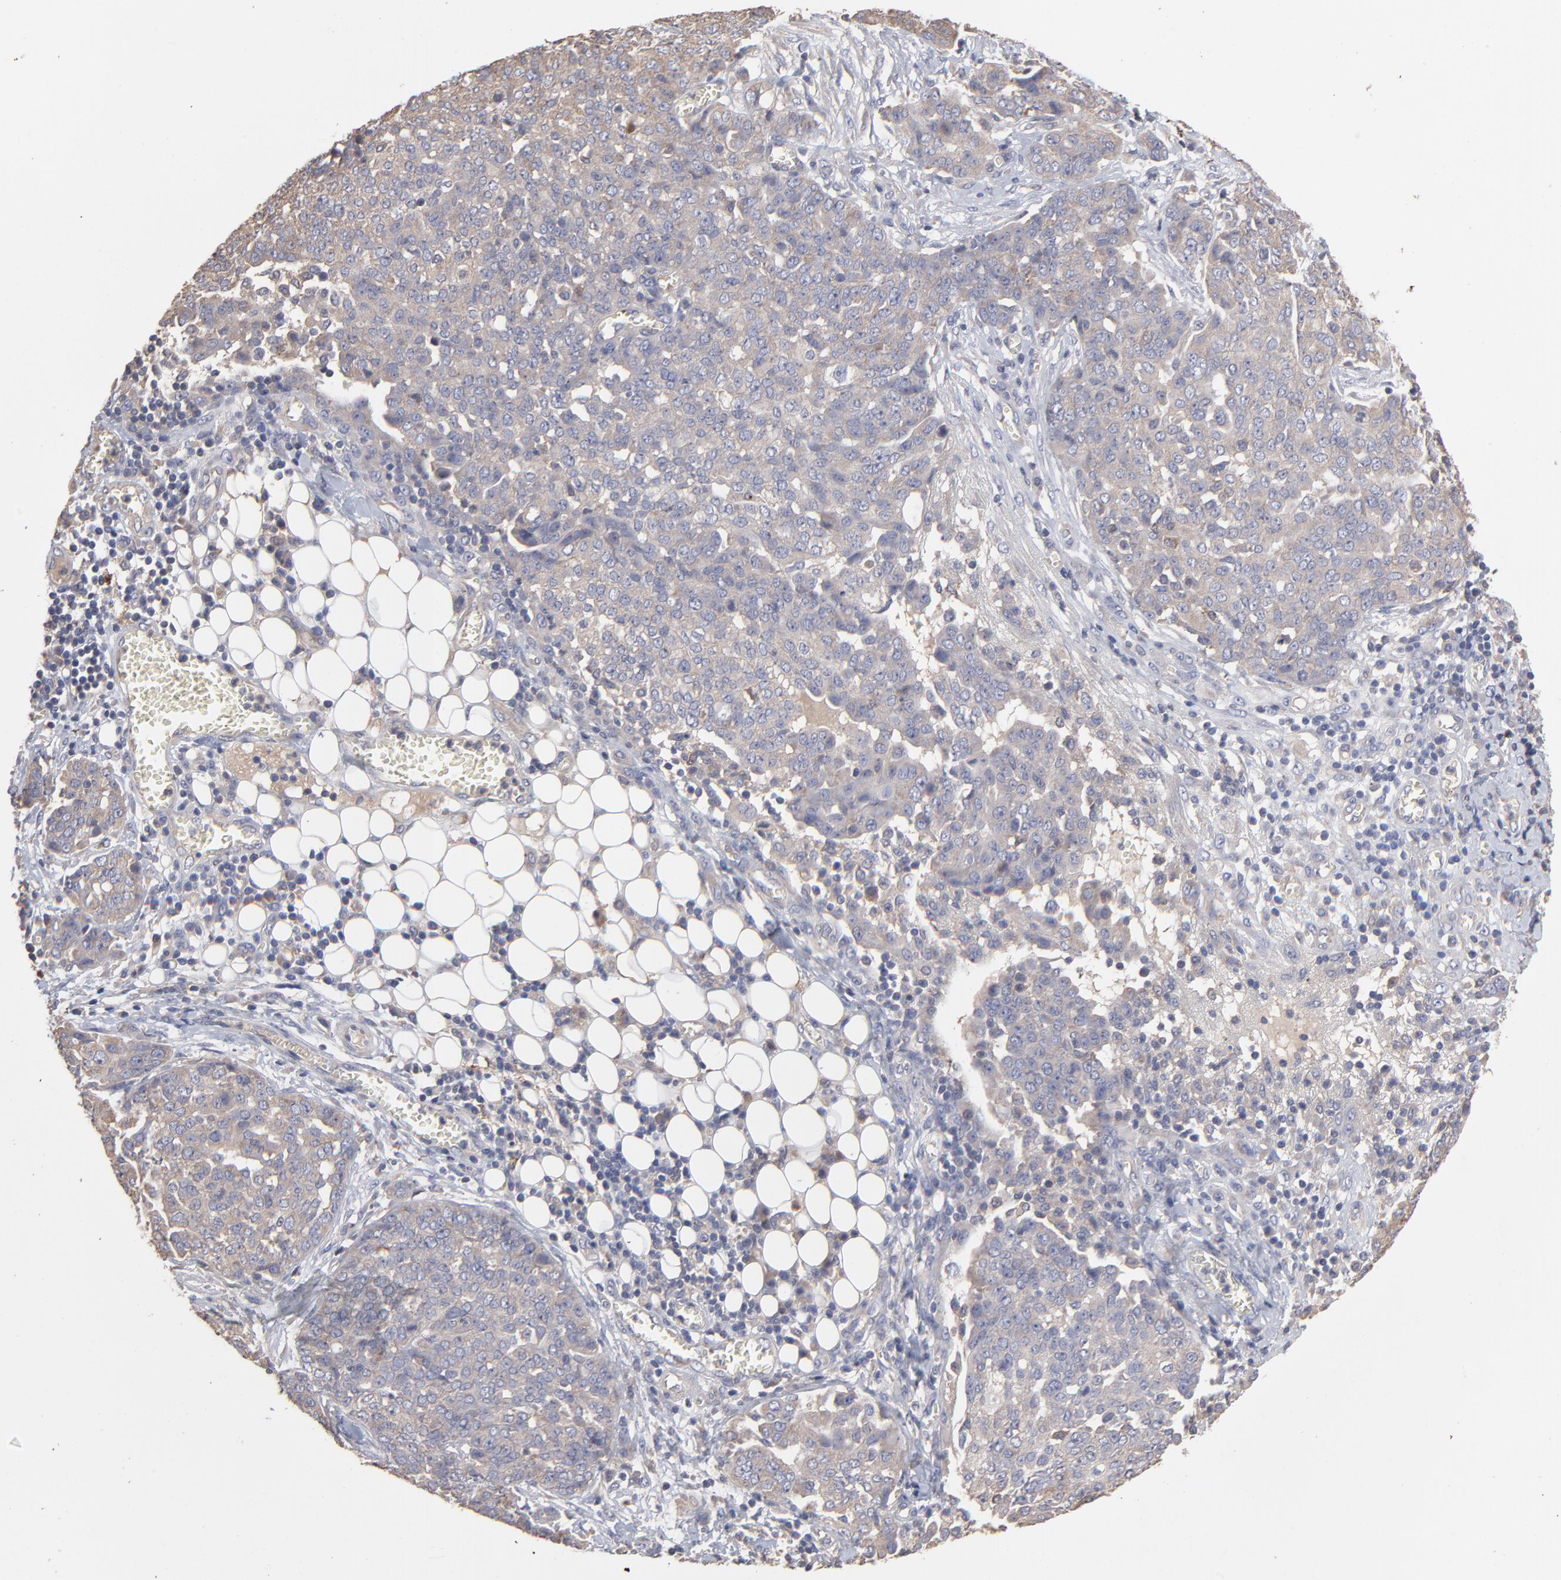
{"staining": {"intensity": "weak", "quantity": ">75%", "location": "cytoplasmic/membranous"}, "tissue": "ovarian cancer", "cell_type": "Tumor cells", "image_type": "cancer", "snomed": [{"axis": "morphology", "description": "Cystadenocarcinoma, serous, NOS"}, {"axis": "topography", "description": "Soft tissue"}, {"axis": "topography", "description": "Ovary"}], "caption": "IHC of serous cystadenocarcinoma (ovarian) exhibits low levels of weak cytoplasmic/membranous staining in about >75% of tumor cells.", "gene": "TANGO2", "patient": {"sex": "female", "age": 57}}